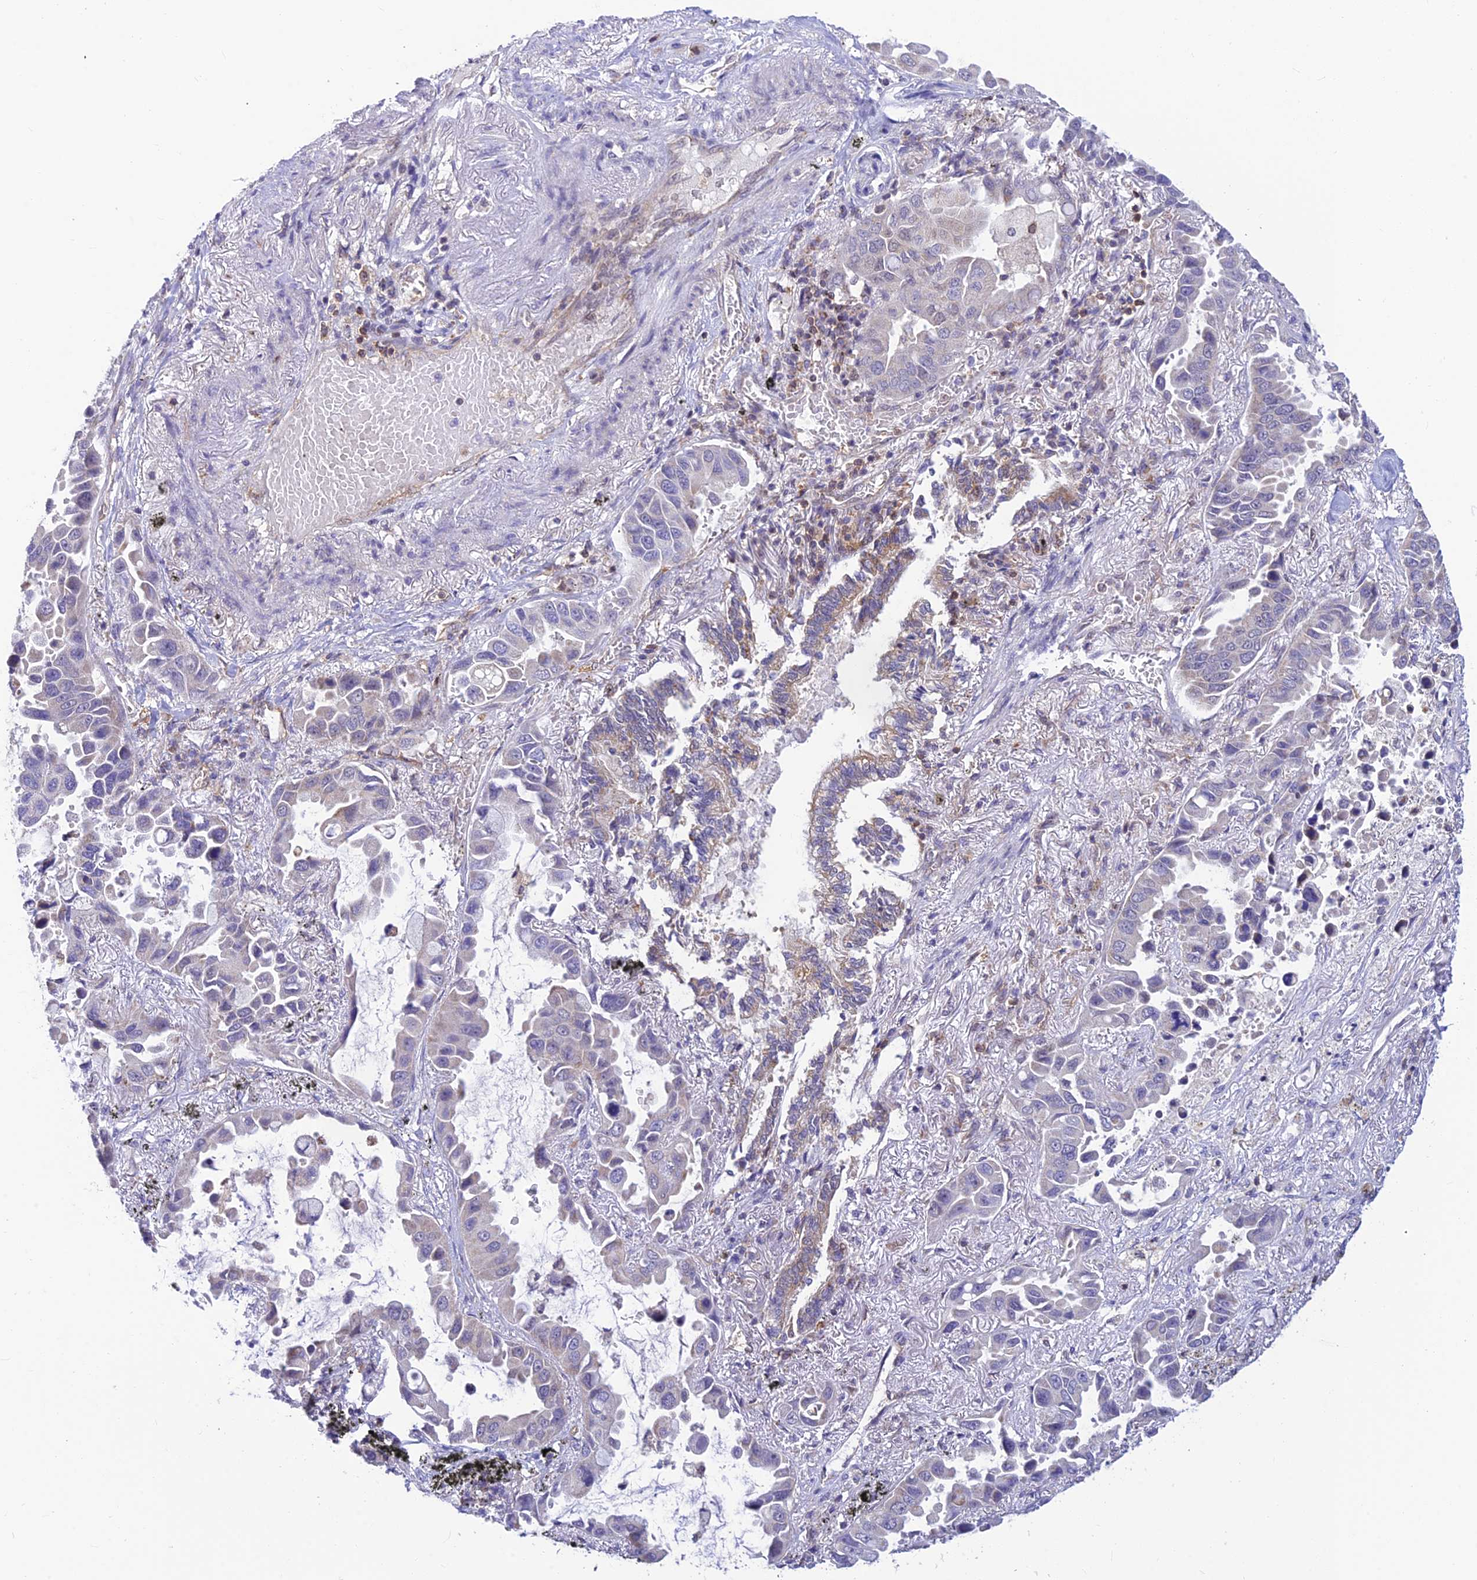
{"staining": {"intensity": "negative", "quantity": "none", "location": "none"}, "tissue": "lung cancer", "cell_type": "Tumor cells", "image_type": "cancer", "snomed": [{"axis": "morphology", "description": "Adenocarcinoma, NOS"}, {"axis": "topography", "description": "Lung"}], "caption": "Tumor cells show no significant protein expression in lung cancer. (DAB (3,3'-diaminobenzidine) immunohistochemistry (IHC), high magnification).", "gene": "LYSMD2", "patient": {"sex": "male", "age": 64}}